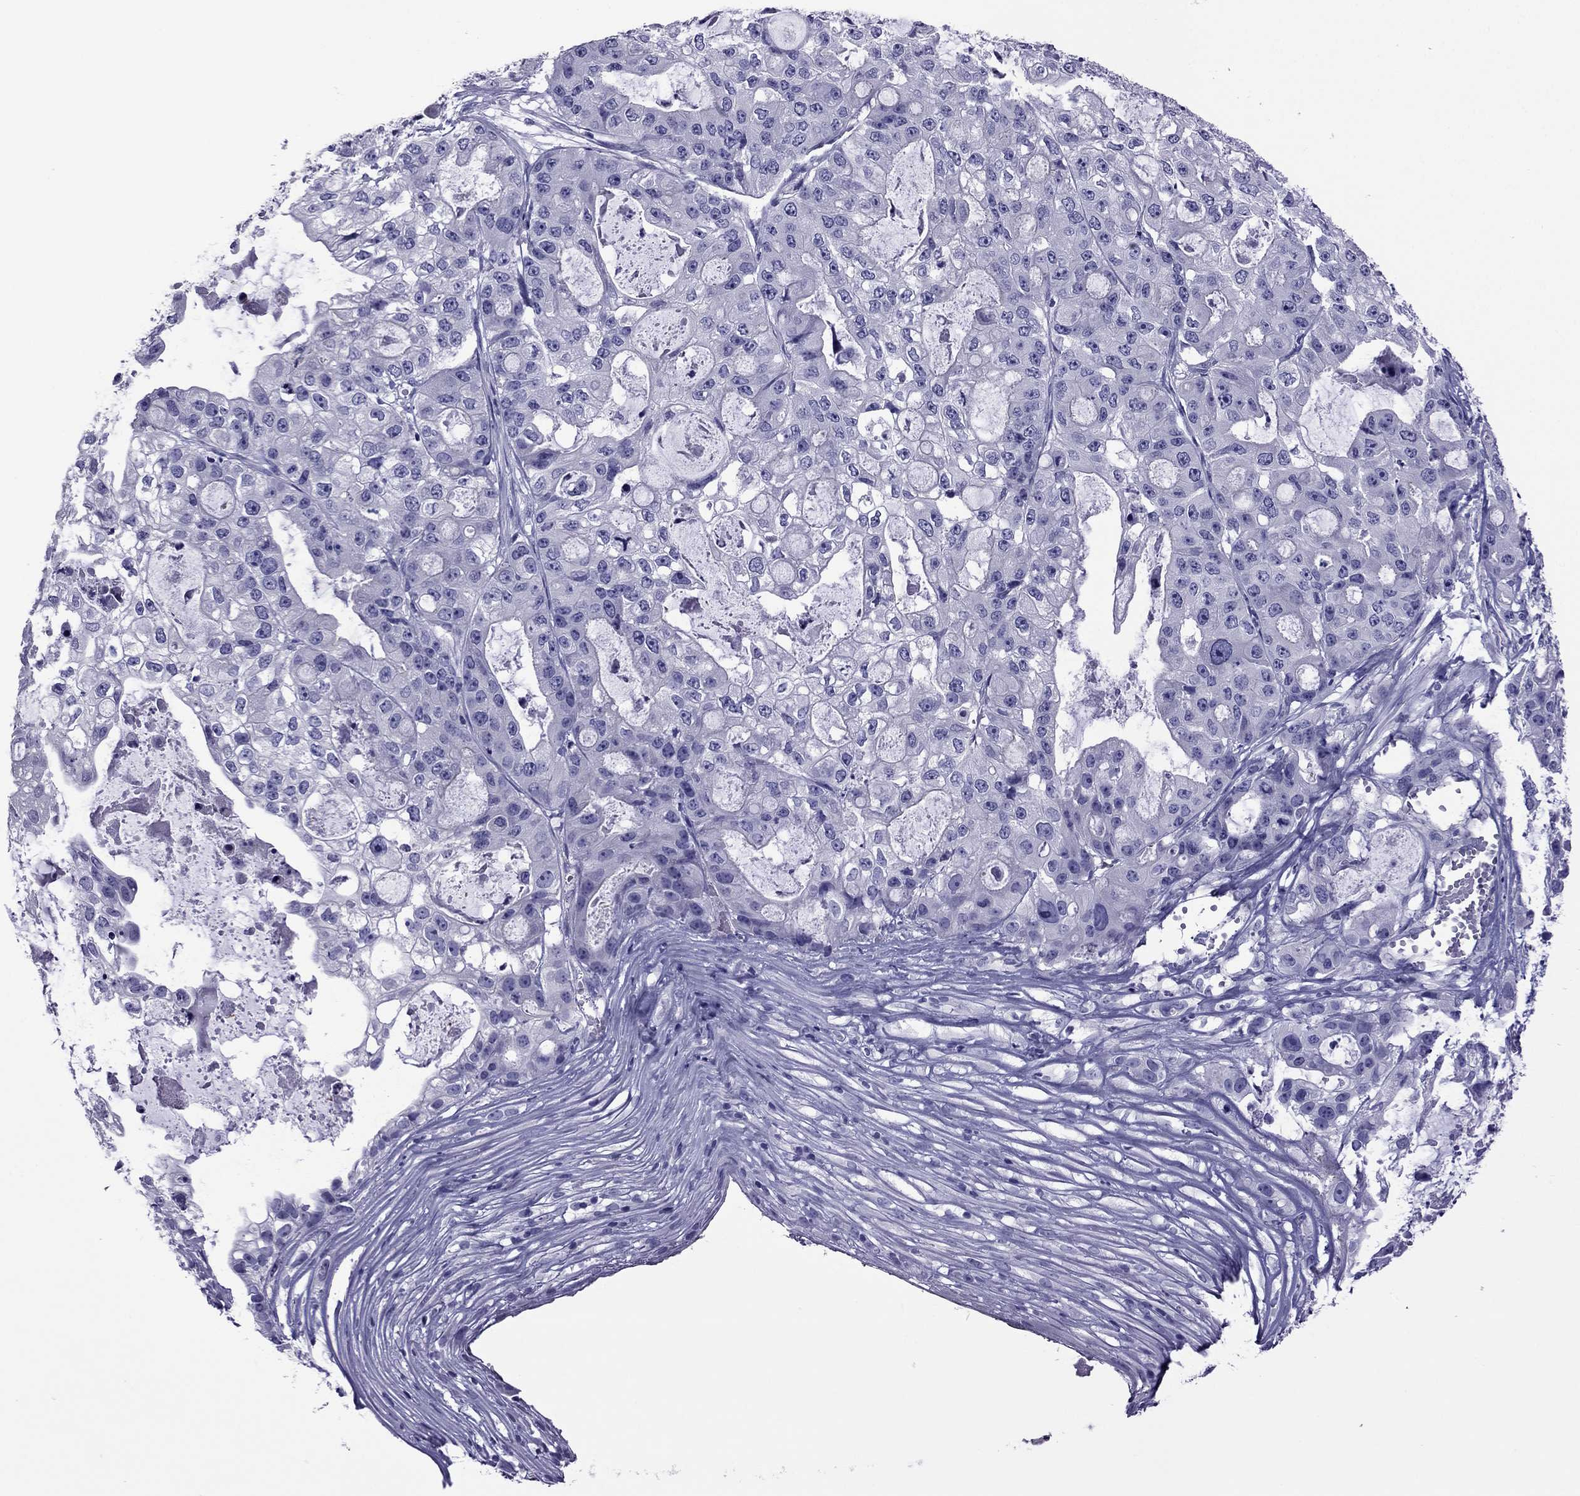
{"staining": {"intensity": "negative", "quantity": "none", "location": "none"}, "tissue": "ovarian cancer", "cell_type": "Tumor cells", "image_type": "cancer", "snomed": [{"axis": "morphology", "description": "Cystadenocarcinoma, serous, NOS"}, {"axis": "topography", "description": "Ovary"}], "caption": "Ovarian serous cystadenocarcinoma was stained to show a protein in brown. There is no significant expression in tumor cells.", "gene": "MYL11", "patient": {"sex": "female", "age": 56}}